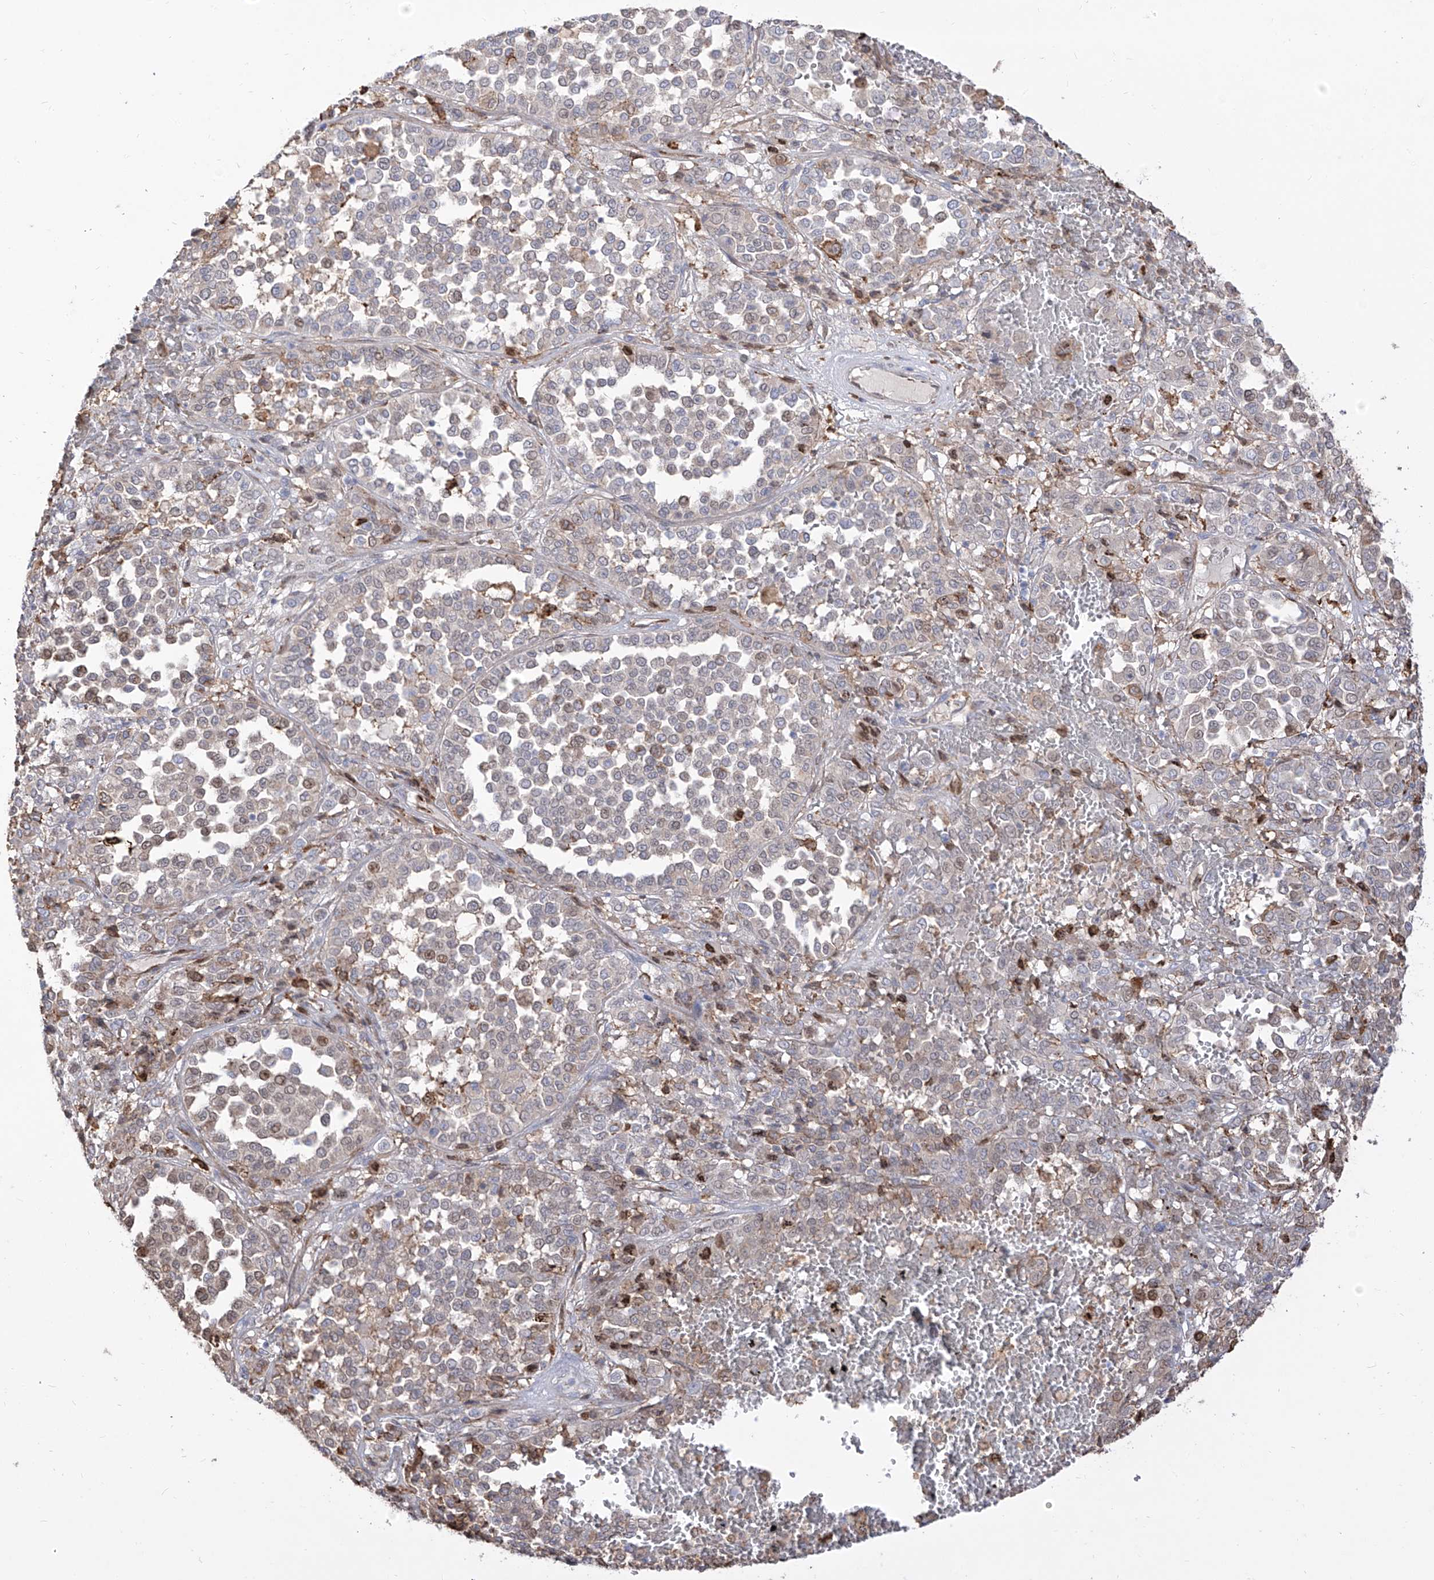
{"staining": {"intensity": "moderate", "quantity": "<25%", "location": "nuclear"}, "tissue": "melanoma", "cell_type": "Tumor cells", "image_type": "cancer", "snomed": [{"axis": "morphology", "description": "Malignant melanoma, Metastatic site"}, {"axis": "topography", "description": "Pancreas"}], "caption": "Malignant melanoma (metastatic site) tissue shows moderate nuclear positivity in approximately <25% of tumor cells The protein is shown in brown color, while the nuclei are stained blue.", "gene": "ZGRF1", "patient": {"sex": "female", "age": 30}}